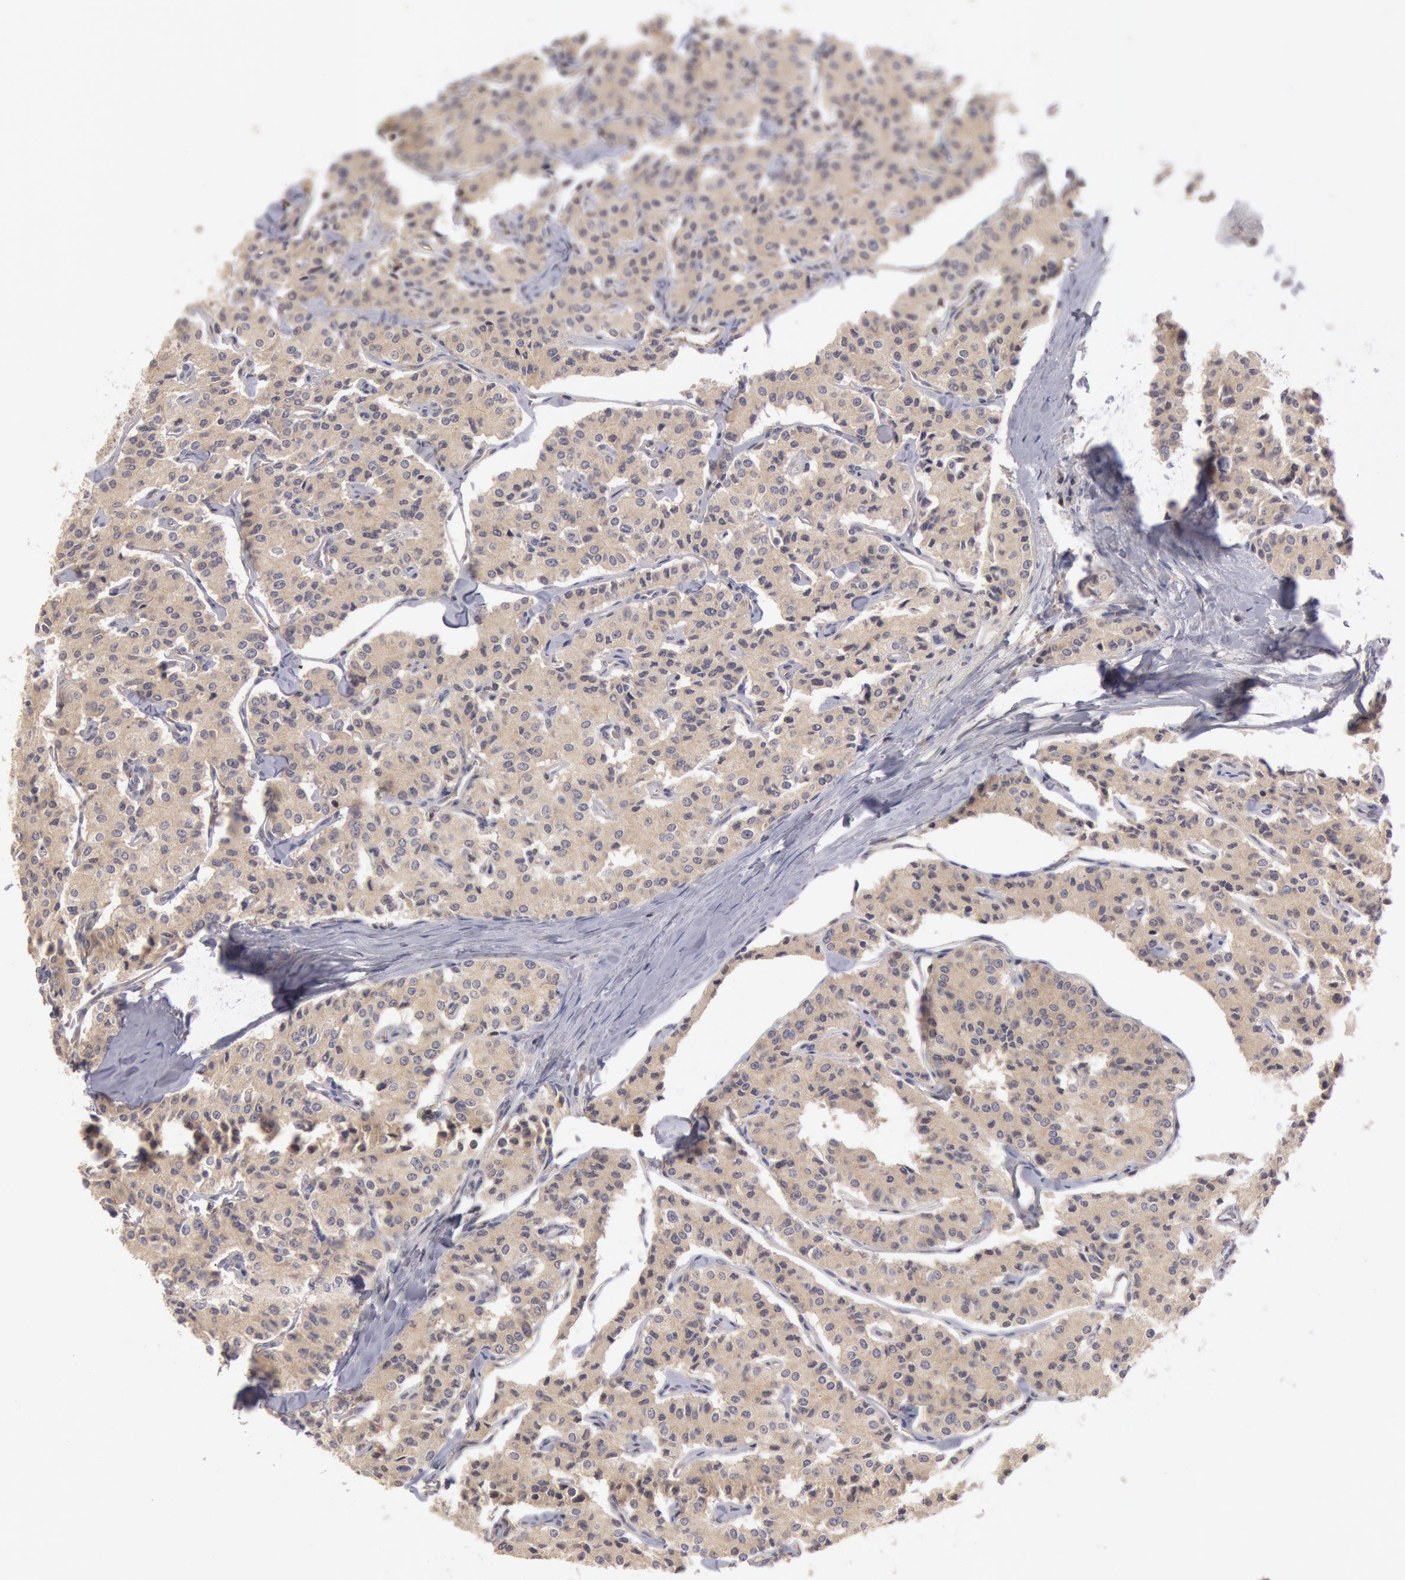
{"staining": {"intensity": "weak", "quantity": ">75%", "location": "cytoplasmic/membranous"}, "tissue": "carcinoid", "cell_type": "Tumor cells", "image_type": "cancer", "snomed": [{"axis": "morphology", "description": "Carcinoid, malignant, NOS"}, {"axis": "topography", "description": "Bronchus"}], "caption": "Brown immunohistochemical staining in human carcinoid (malignant) exhibits weak cytoplasmic/membranous positivity in about >75% of tumor cells.", "gene": "PIK3R1", "patient": {"sex": "male", "age": 55}}